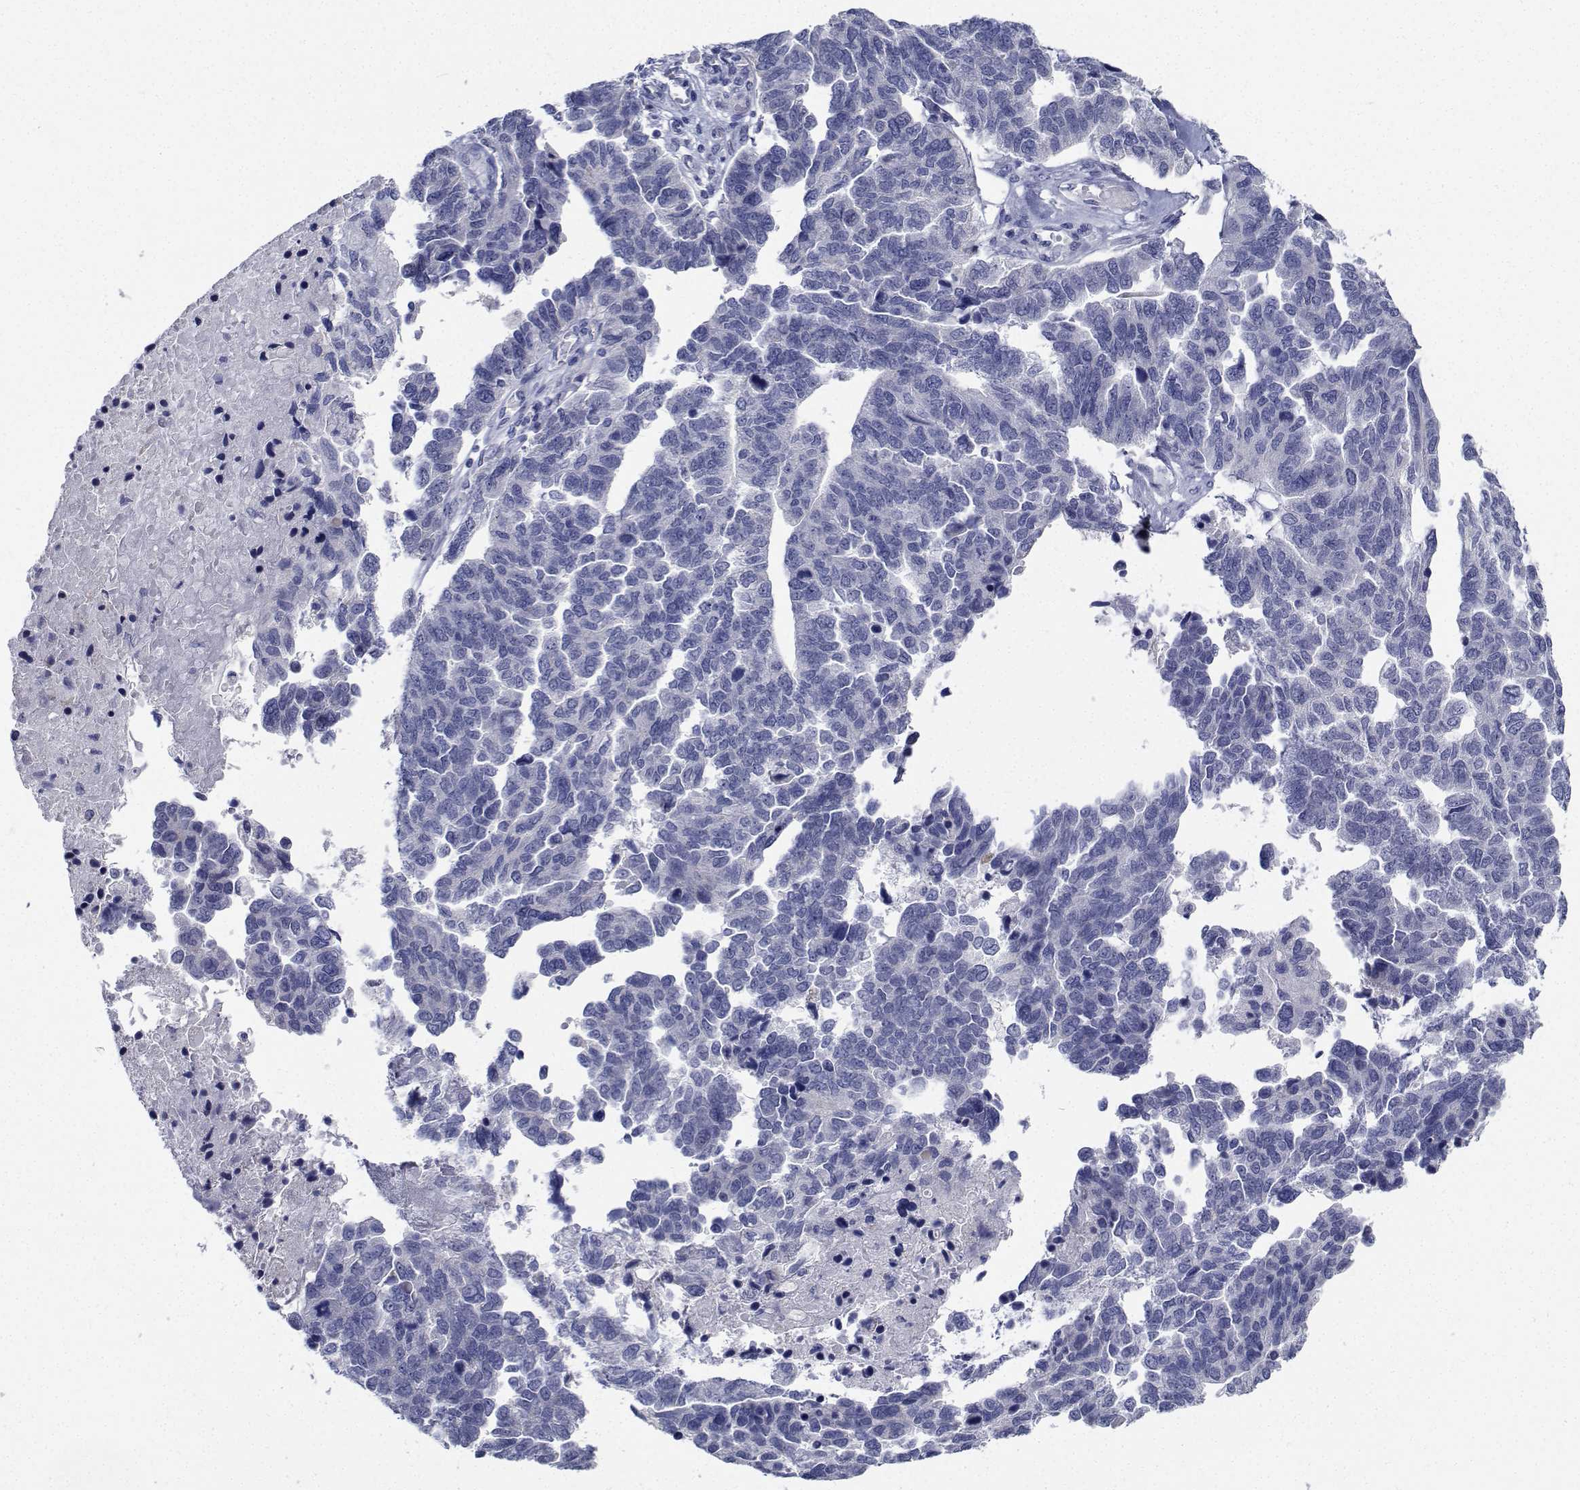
{"staining": {"intensity": "negative", "quantity": "none", "location": "none"}, "tissue": "ovarian cancer", "cell_type": "Tumor cells", "image_type": "cancer", "snomed": [{"axis": "morphology", "description": "Cystadenocarcinoma, serous, NOS"}, {"axis": "topography", "description": "Ovary"}], "caption": "The histopathology image displays no staining of tumor cells in ovarian cancer (serous cystadenocarcinoma).", "gene": "PLXNA4", "patient": {"sex": "female", "age": 64}}